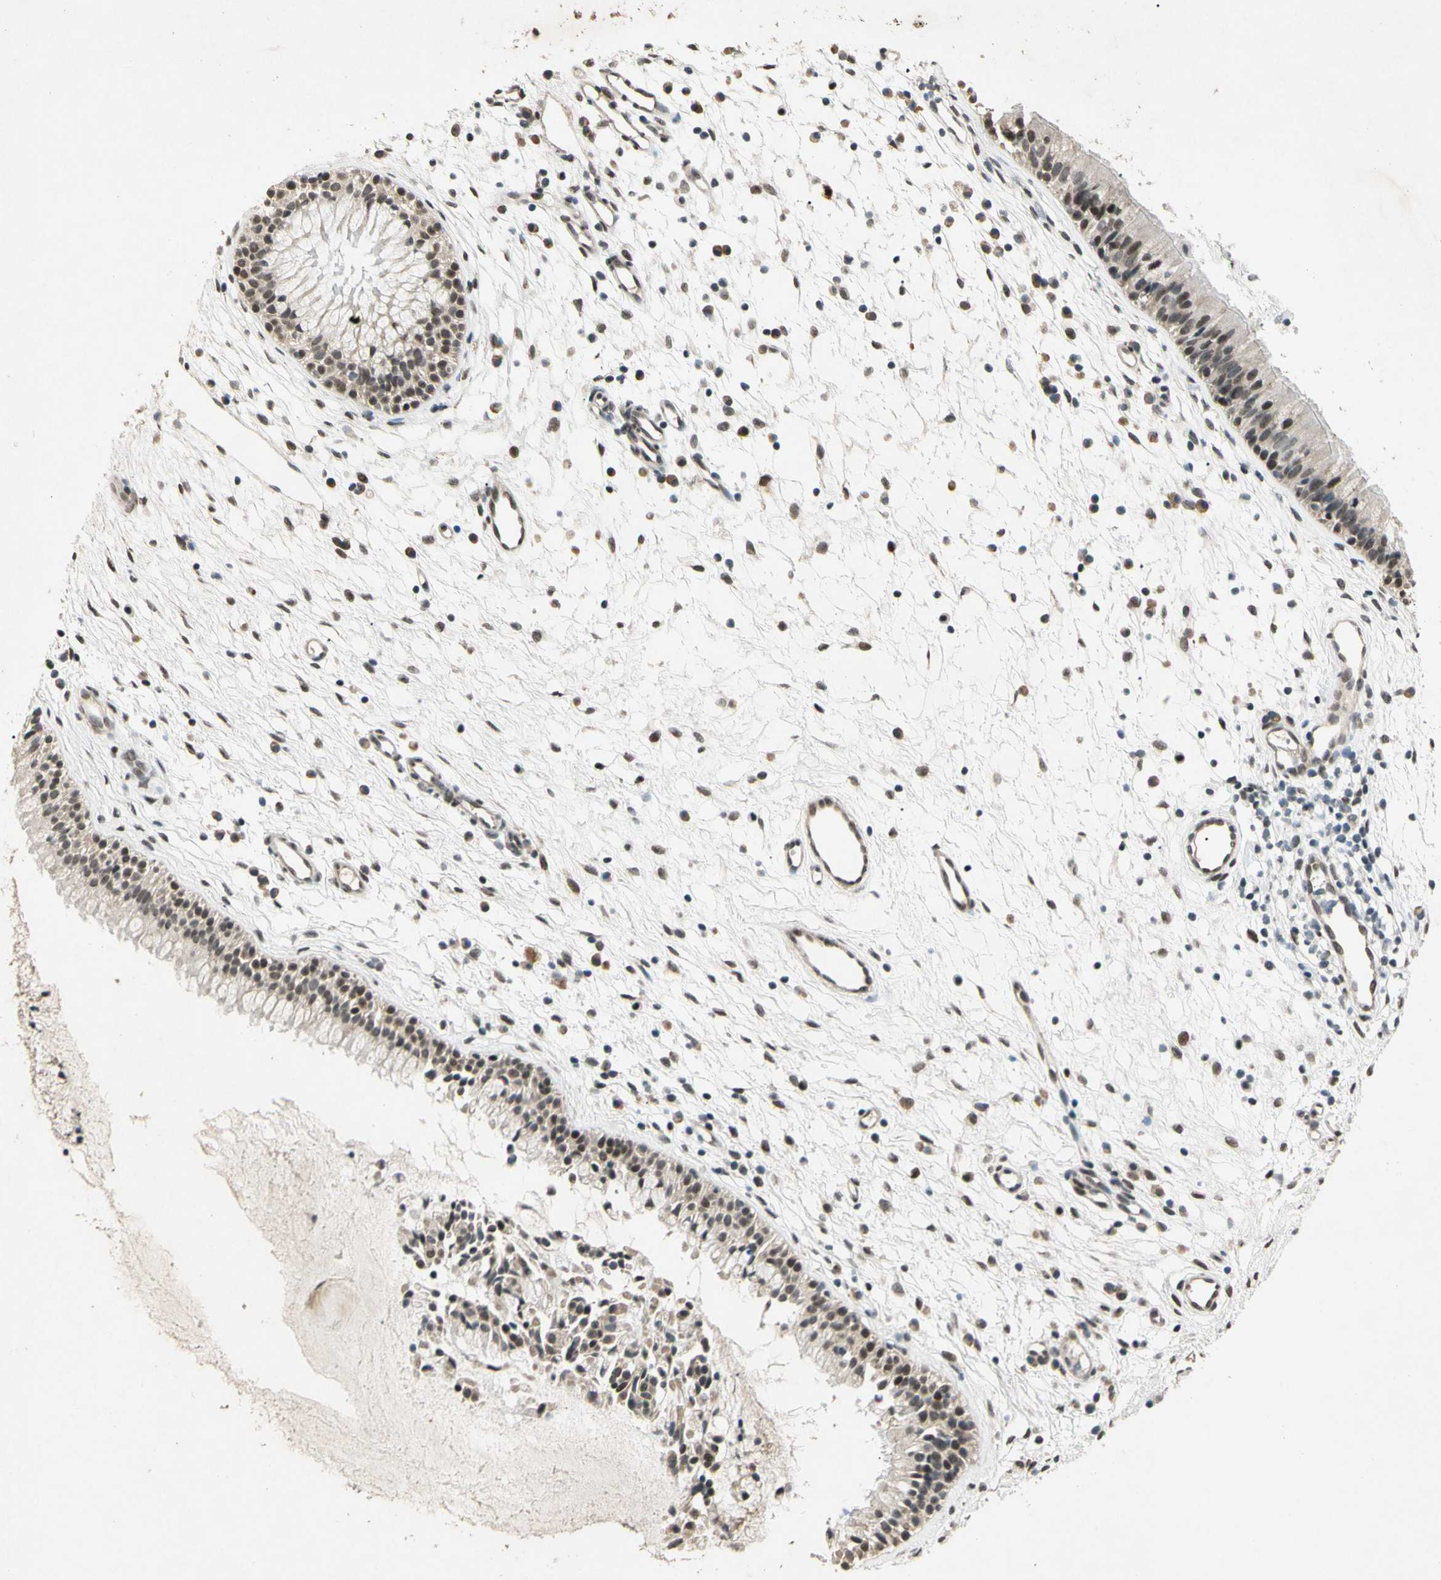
{"staining": {"intensity": "moderate", "quantity": ">75%", "location": "cytoplasmic/membranous,nuclear"}, "tissue": "nasopharynx", "cell_type": "Respiratory epithelial cells", "image_type": "normal", "snomed": [{"axis": "morphology", "description": "Normal tissue, NOS"}, {"axis": "topography", "description": "Nasopharynx"}], "caption": "Respiratory epithelial cells display medium levels of moderate cytoplasmic/membranous,nuclear positivity in about >75% of cells in unremarkable nasopharynx.", "gene": "ZBTB4", "patient": {"sex": "male", "age": 21}}